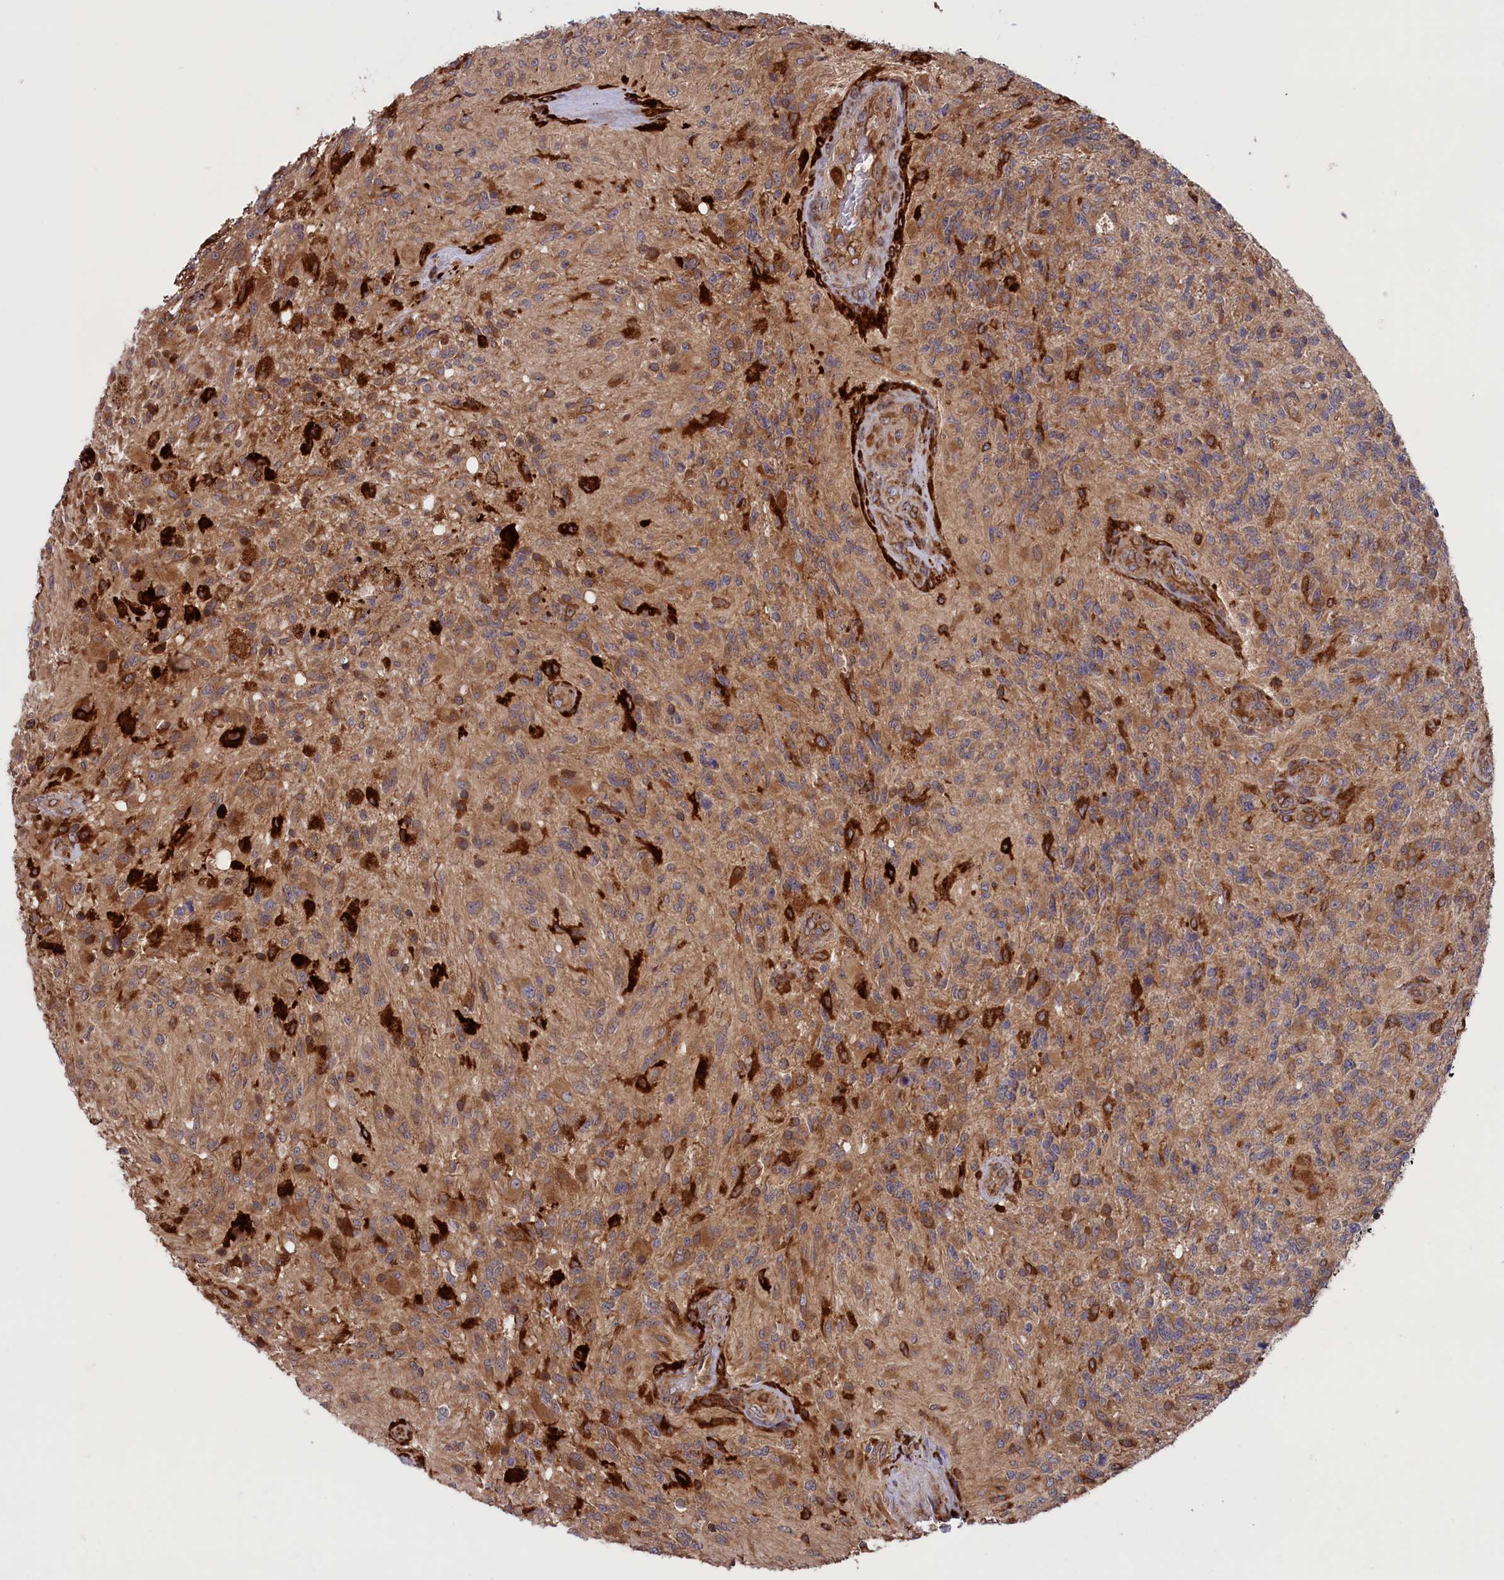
{"staining": {"intensity": "moderate", "quantity": ">75%", "location": "cytoplasmic/membranous"}, "tissue": "glioma", "cell_type": "Tumor cells", "image_type": "cancer", "snomed": [{"axis": "morphology", "description": "Glioma, malignant, High grade"}, {"axis": "topography", "description": "Brain"}], "caption": "Human malignant high-grade glioma stained with a protein marker reveals moderate staining in tumor cells.", "gene": "PLA2G4C", "patient": {"sex": "male", "age": 56}}